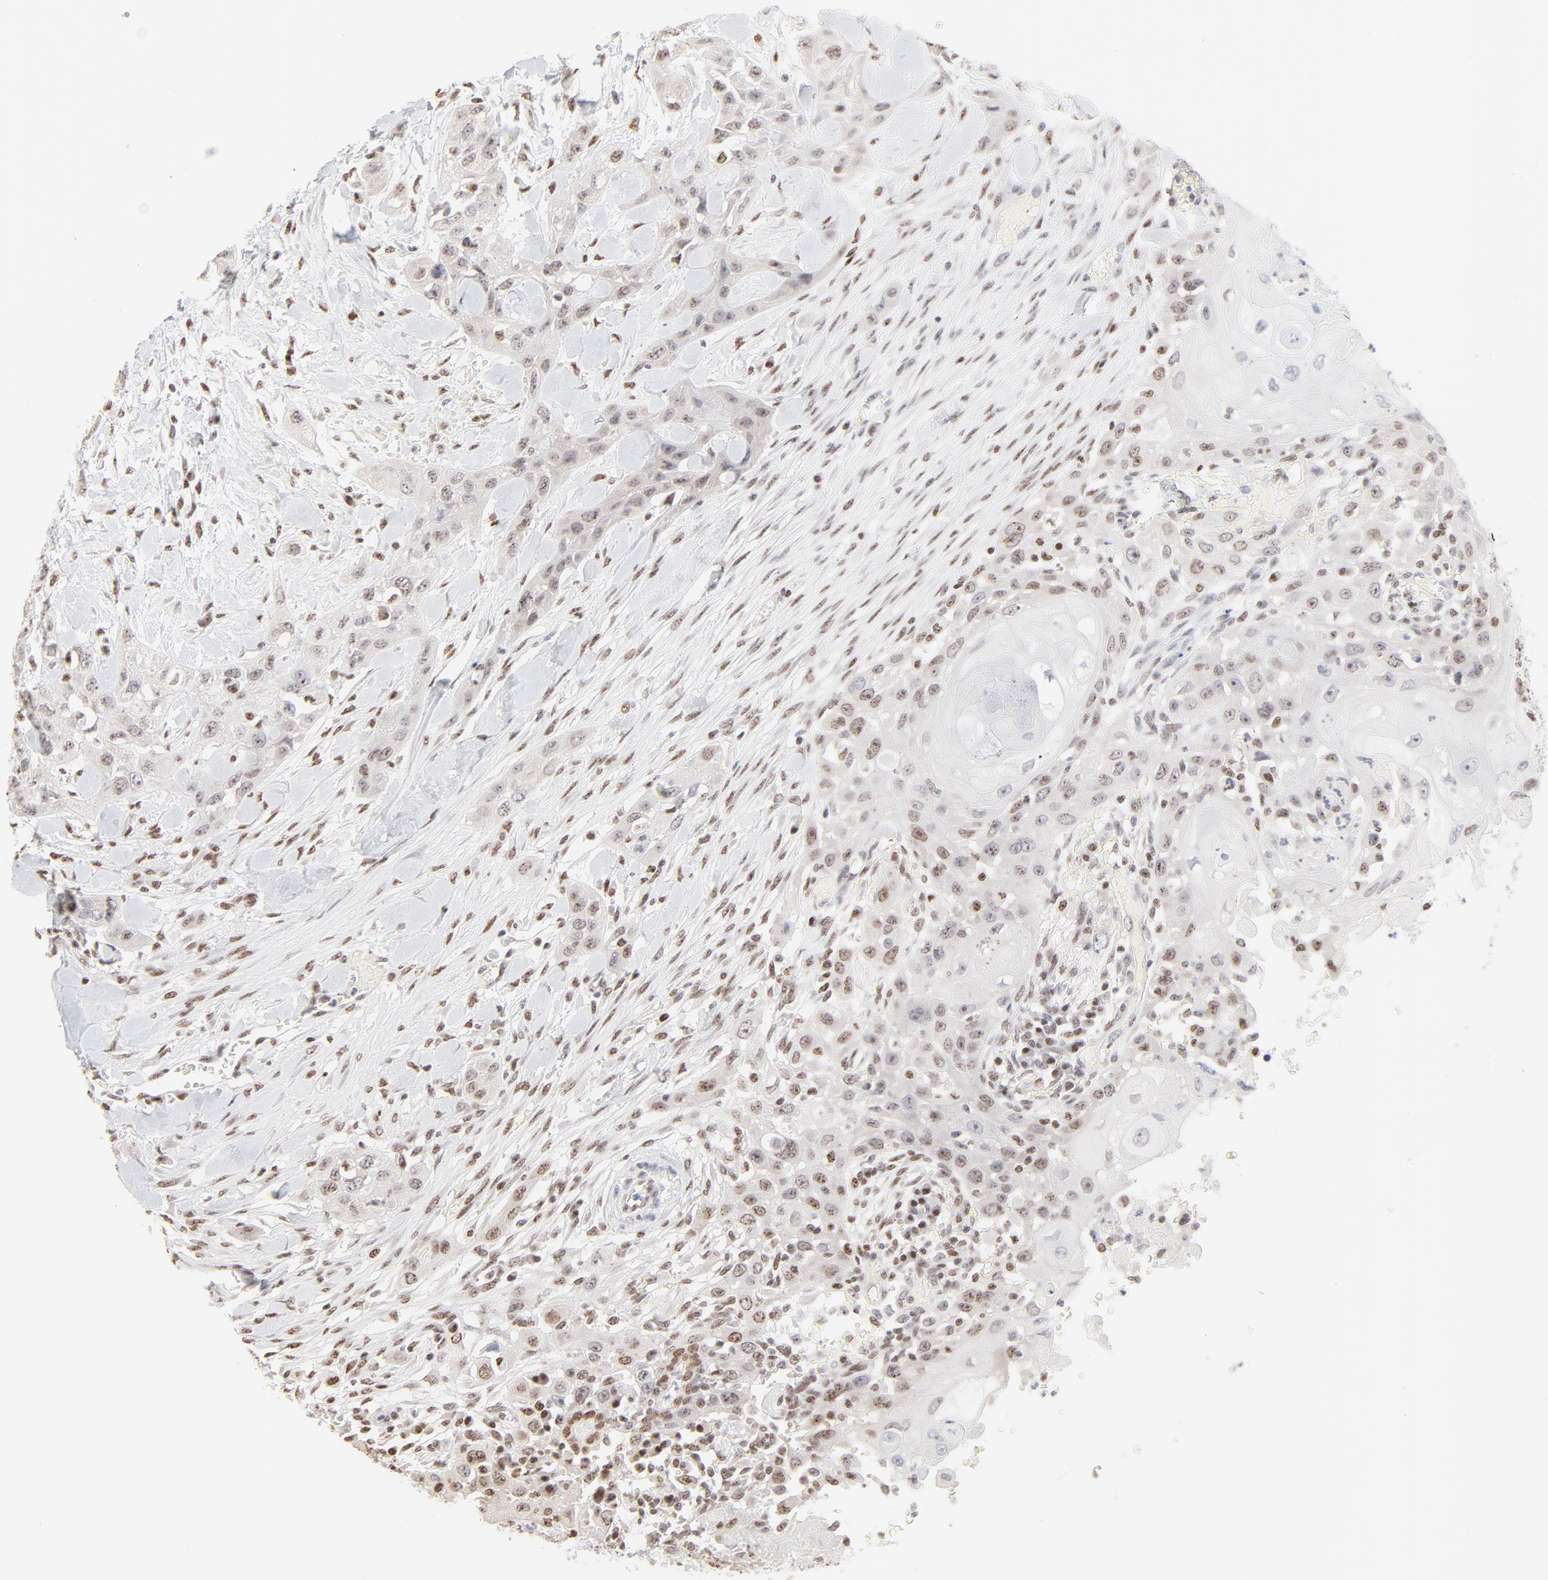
{"staining": {"intensity": "moderate", "quantity": "25%-75%", "location": "nuclear"}, "tissue": "head and neck cancer", "cell_type": "Tumor cells", "image_type": "cancer", "snomed": [{"axis": "morphology", "description": "Neoplasm, malignant, NOS"}, {"axis": "topography", "description": "Salivary gland"}, {"axis": "topography", "description": "Head-Neck"}], "caption": "Head and neck neoplasm (malignant) stained for a protein exhibits moderate nuclear positivity in tumor cells. (brown staining indicates protein expression, while blue staining denotes nuclei).", "gene": "NFIL3", "patient": {"sex": "male", "age": 43}}